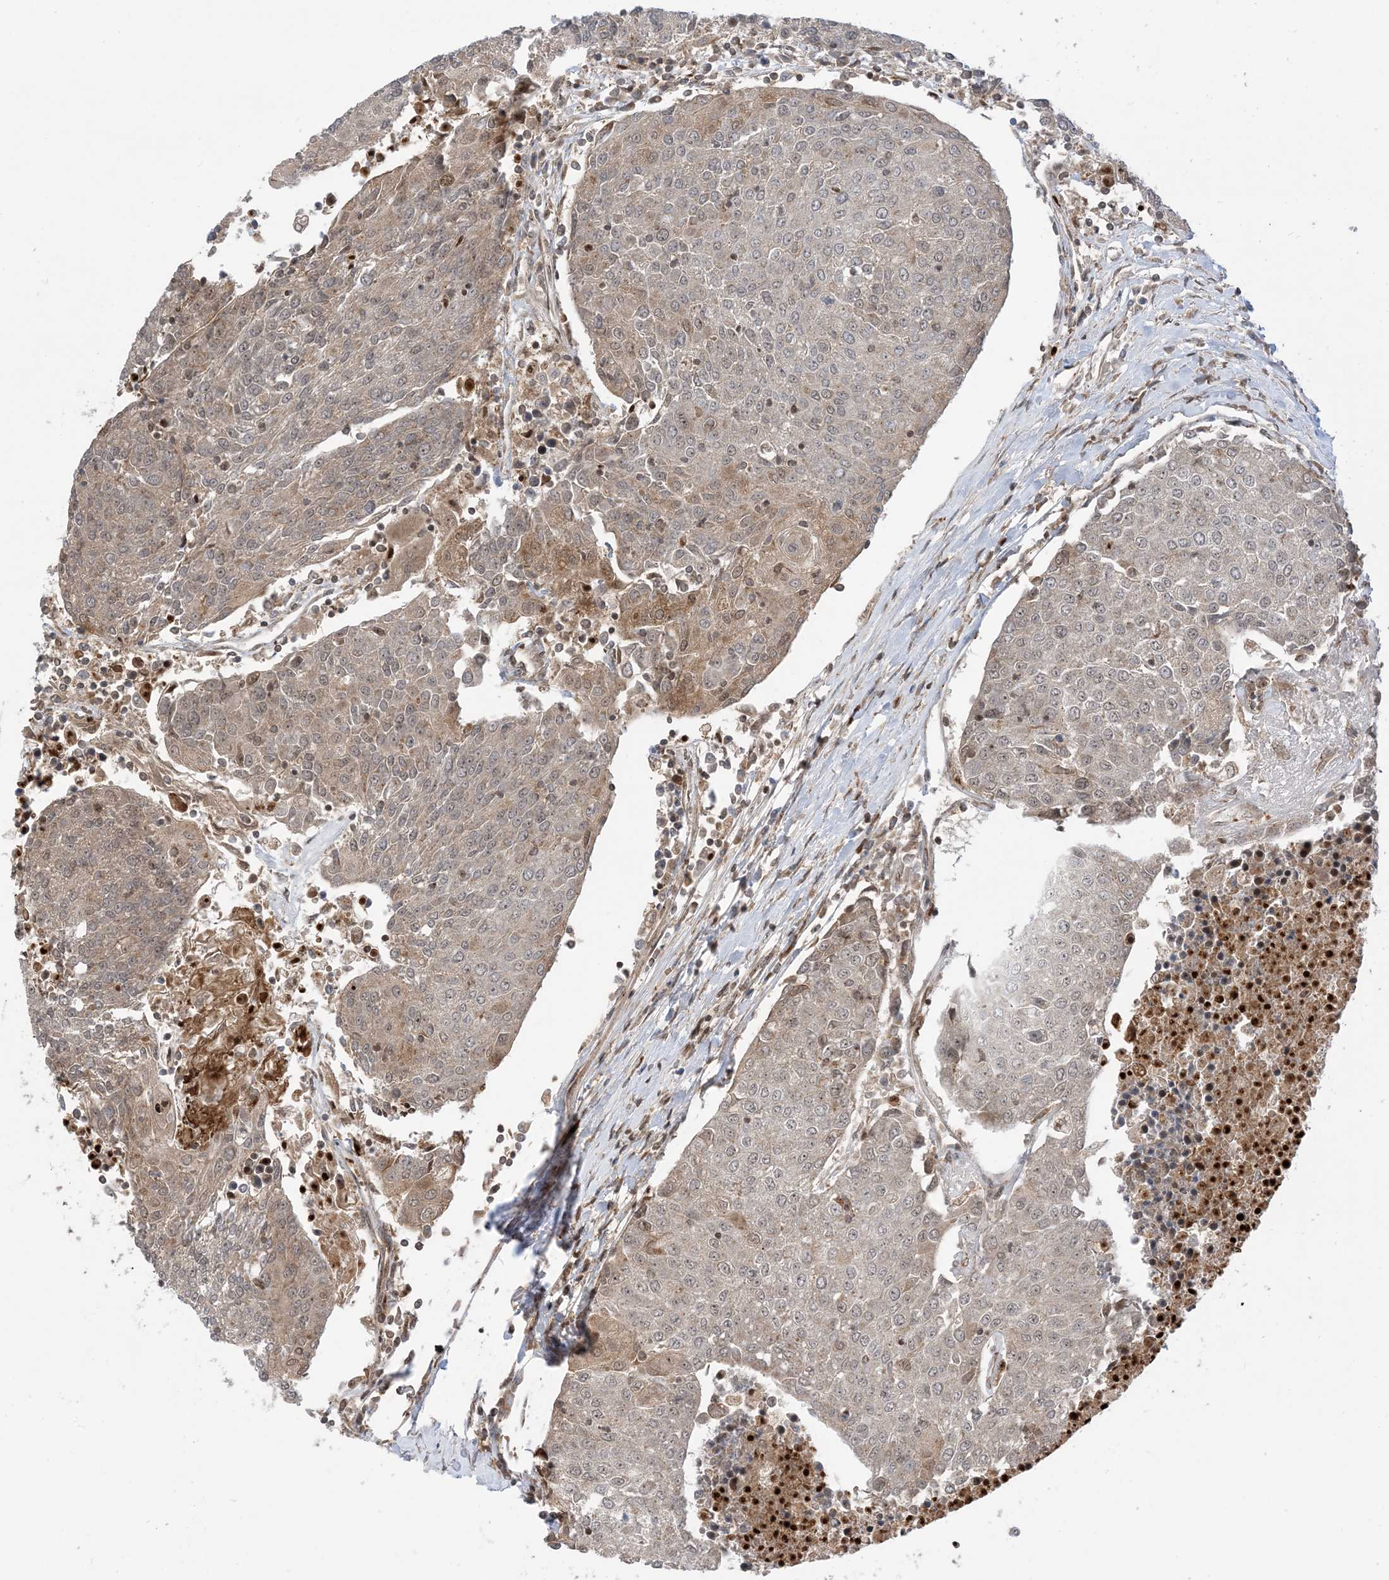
{"staining": {"intensity": "moderate", "quantity": "<25%", "location": "cytoplasmic/membranous"}, "tissue": "urothelial cancer", "cell_type": "Tumor cells", "image_type": "cancer", "snomed": [{"axis": "morphology", "description": "Urothelial carcinoma, High grade"}, {"axis": "topography", "description": "Urinary bladder"}], "caption": "The image reveals a brown stain indicating the presence of a protein in the cytoplasmic/membranous of tumor cells in urothelial carcinoma (high-grade). Using DAB (3,3'-diaminobenzidine) (brown) and hematoxylin (blue) stains, captured at high magnification using brightfield microscopy.", "gene": "CASP4", "patient": {"sex": "female", "age": 85}}